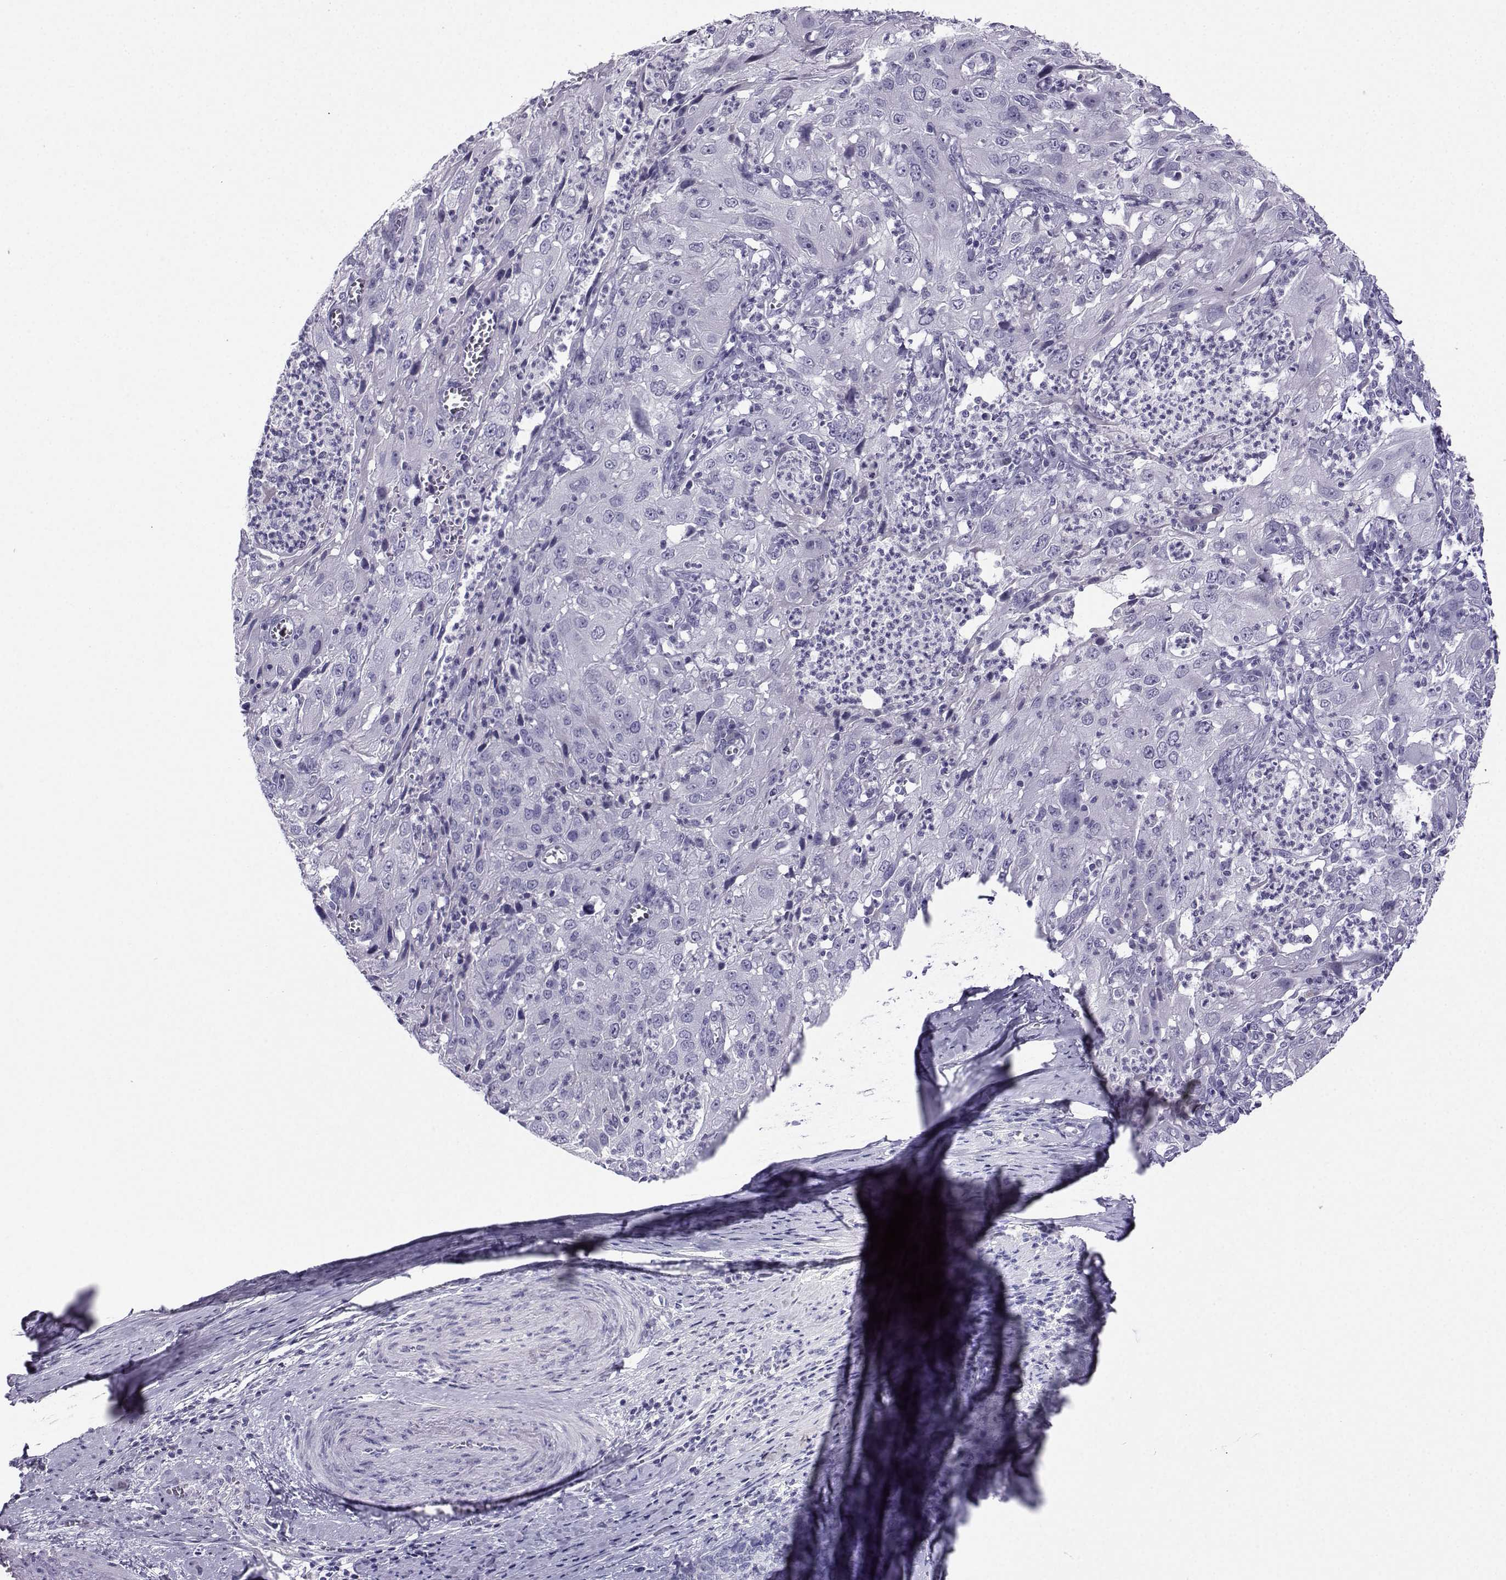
{"staining": {"intensity": "negative", "quantity": "none", "location": "none"}, "tissue": "cervical cancer", "cell_type": "Tumor cells", "image_type": "cancer", "snomed": [{"axis": "morphology", "description": "Squamous cell carcinoma, NOS"}, {"axis": "topography", "description": "Cervix"}], "caption": "Tumor cells show no significant protein positivity in squamous cell carcinoma (cervical).", "gene": "ARMC2", "patient": {"sex": "female", "age": 32}}